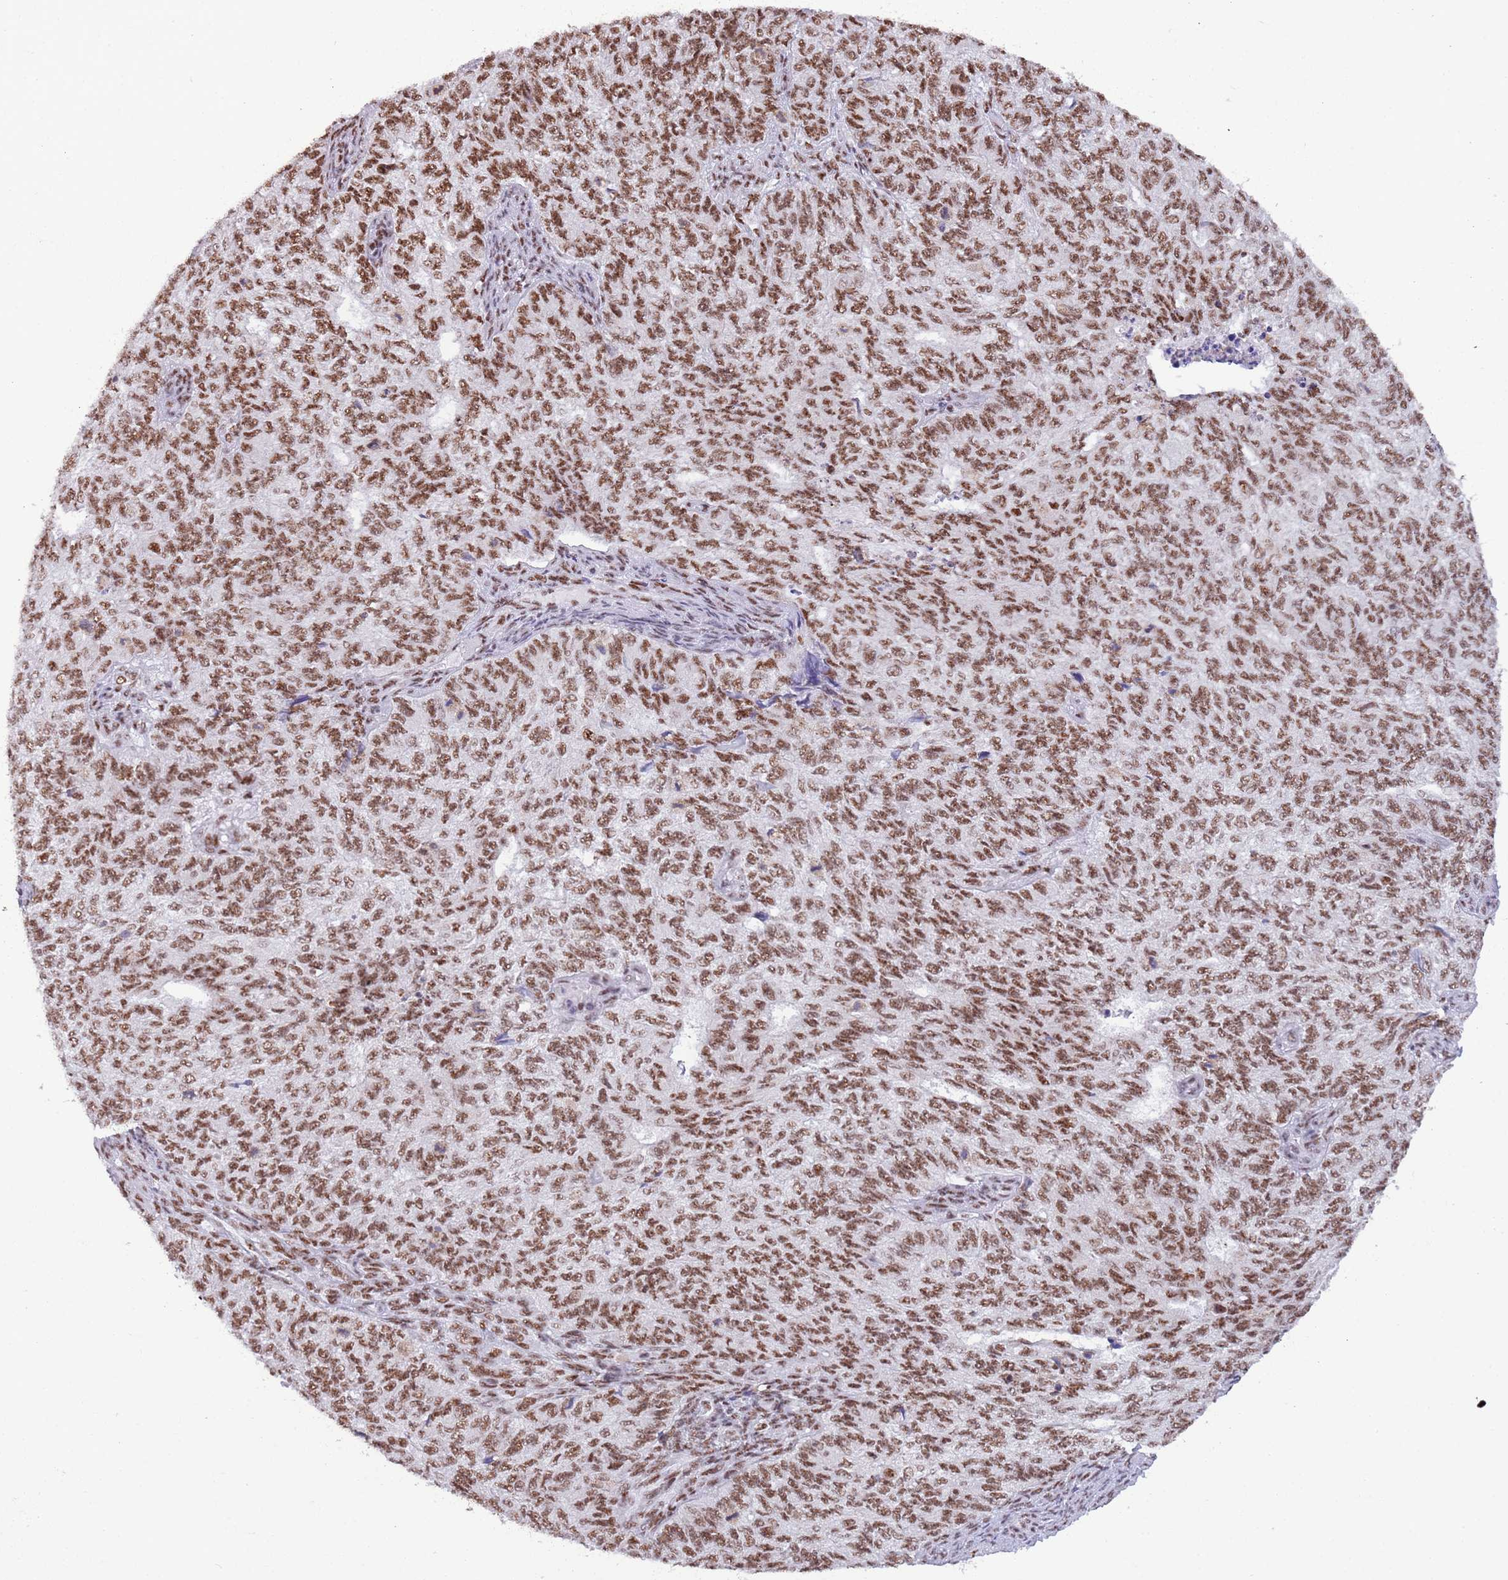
{"staining": {"intensity": "moderate", "quantity": ">75%", "location": "nuclear"}, "tissue": "endometrial cancer", "cell_type": "Tumor cells", "image_type": "cancer", "snomed": [{"axis": "morphology", "description": "Adenocarcinoma, NOS"}, {"axis": "topography", "description": "Endometrium"}], "caption": "Immunohistochemistry (IHC) micrograph of endometrial adenocarcinoma stained for a protein (brown), which reveals medium levels of moderate nuclear positivity in about >75% of tumor cells.", "gene": "SF3A2", "patient": {"sex": "female", "age": 32}}